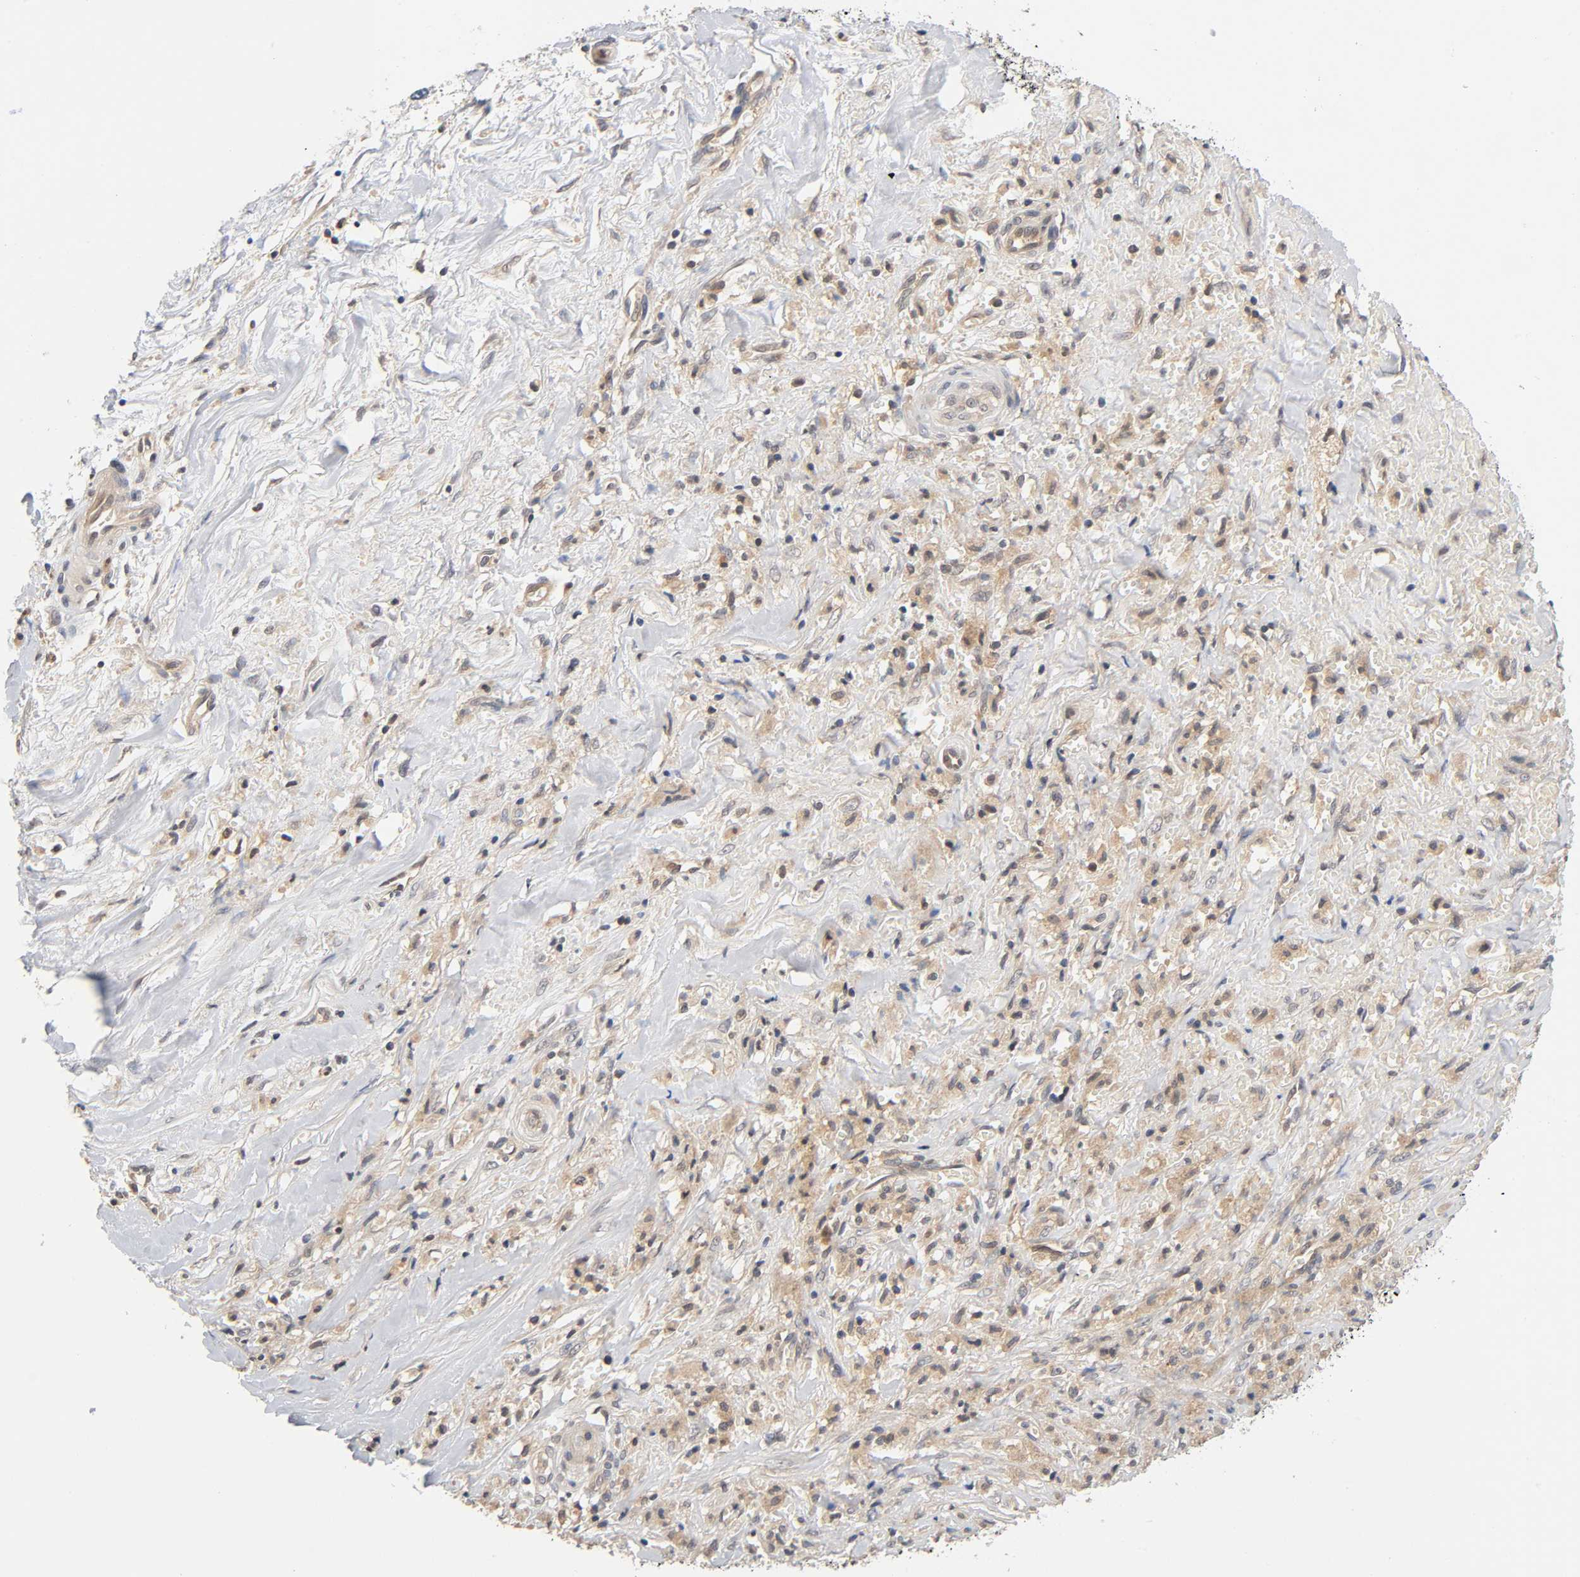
{"staining": {"intensity": "moderate", "quantity": ">75%", "location": "cytoplasmic/membranous"}, "tissue": "liver cancer", "cell_type": "Tumor cells", "image_type": "cancer", "snomed": [{"axis": "morphology", "description": "Cholangiocarcinoma"}, {"axis": "topography", "description": "Liver"}], "caption": "An image showing moderate cytoplasmic/membranous expression in about >75% of tumor cells in liver cancer (cholangiocarcinoma), as visualized by brown immunohistochemical staining.", "gene": "PRKAB1", "patient": {"sex": "female", "age": 70}}